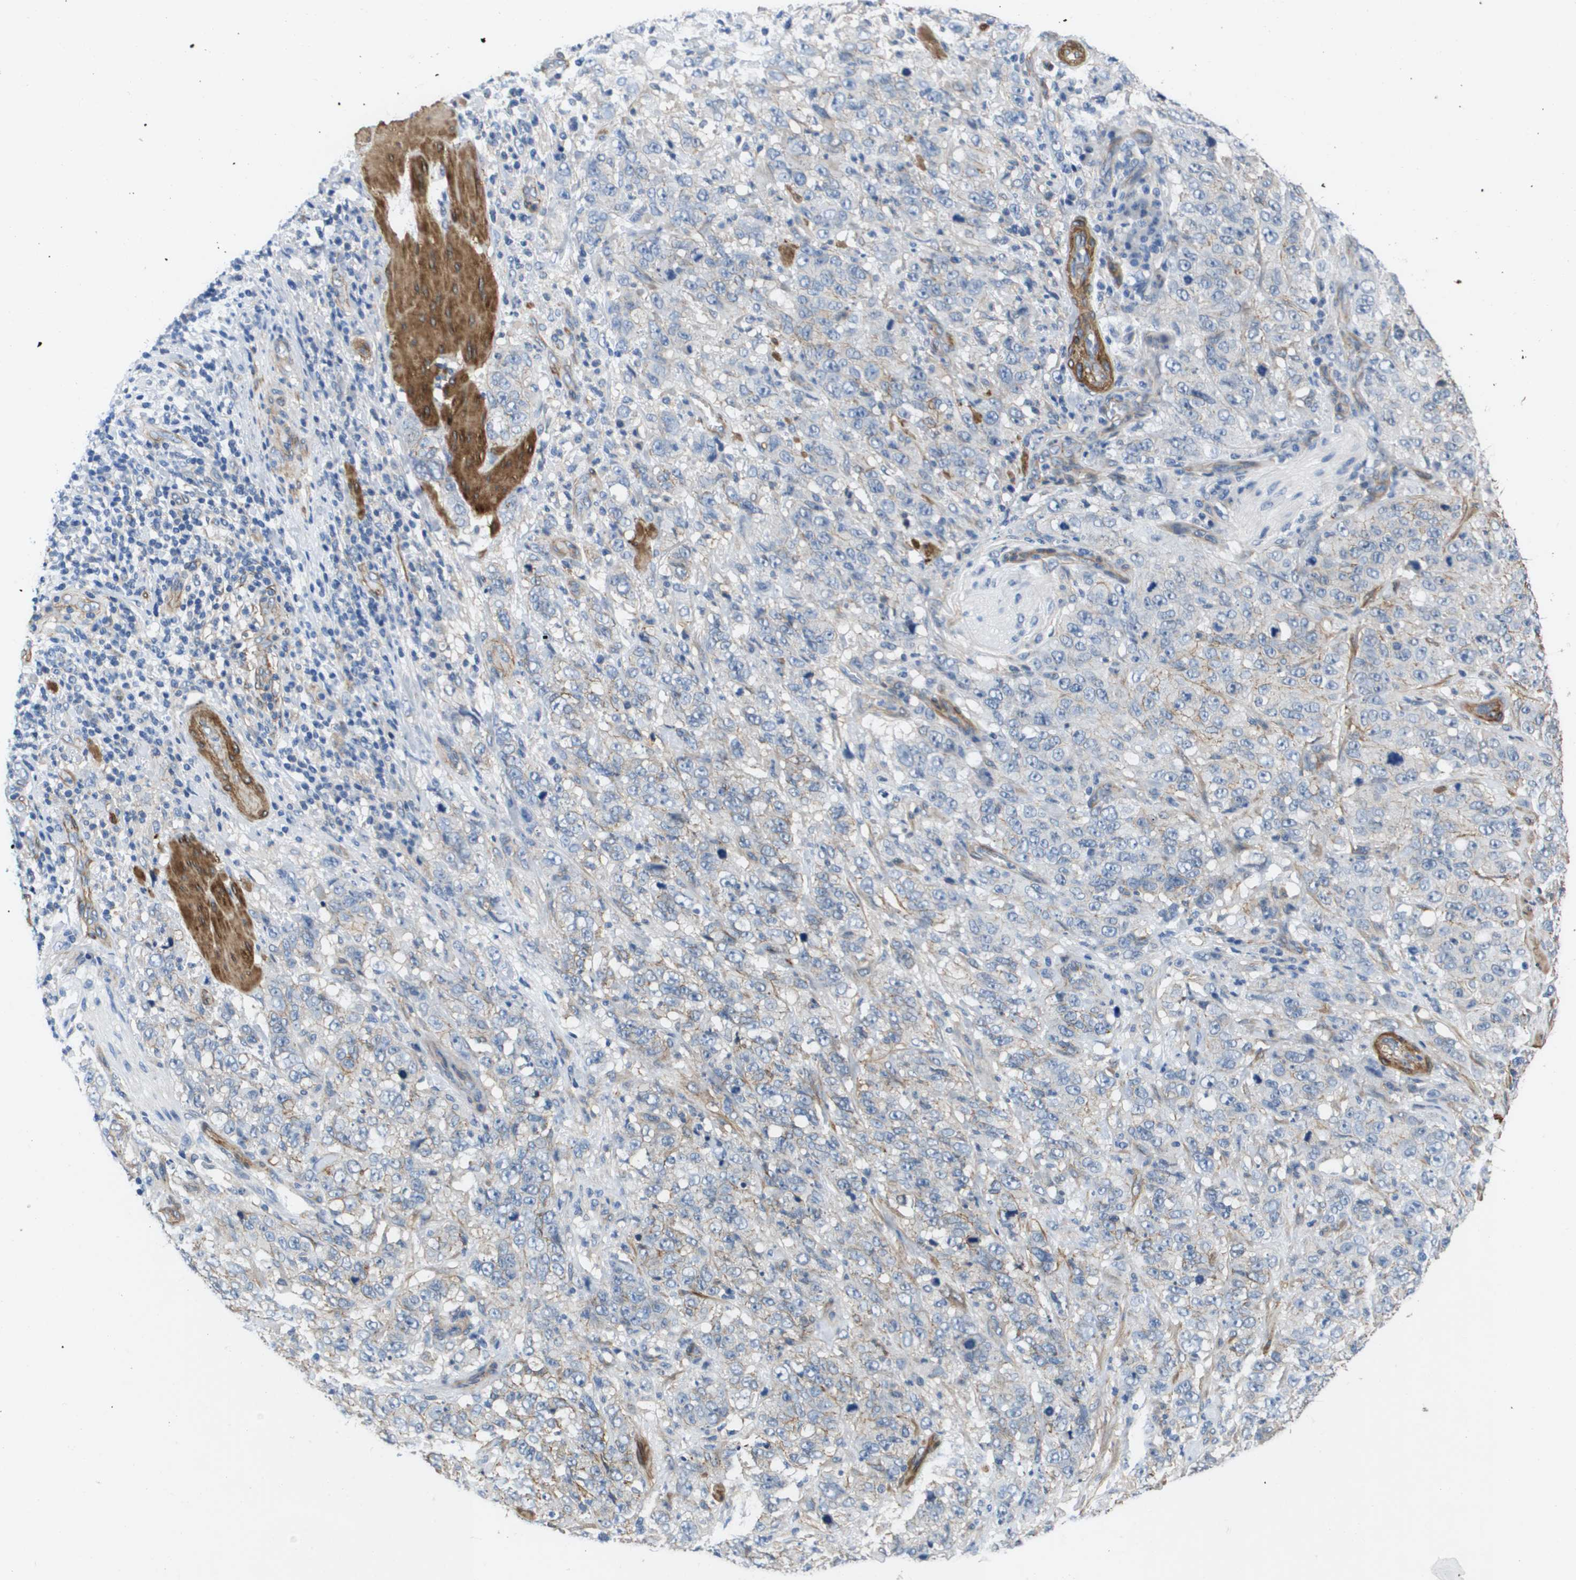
{"staining": {"intensity": "negative", "quantity": "none", "location": "none"}, "tissue": "stomach cancer", "cell_type": "Tumor cells", "image_type": "cancer", "snomed": [{"axis": "morphology", "description": "Adenocarcinoma, NOS"}, {"axis": "topography", "description": "Stomach"}], "caption": "IHC micrograph of neoplastic tissue: adenocarcinoma (stomach) stained with DAB (3,3'-diaminobenzidine) demonstrates no significant protein staining in tumor cells.", "gene": "LPP", "patient": {"sex": "male", "age": 48}}